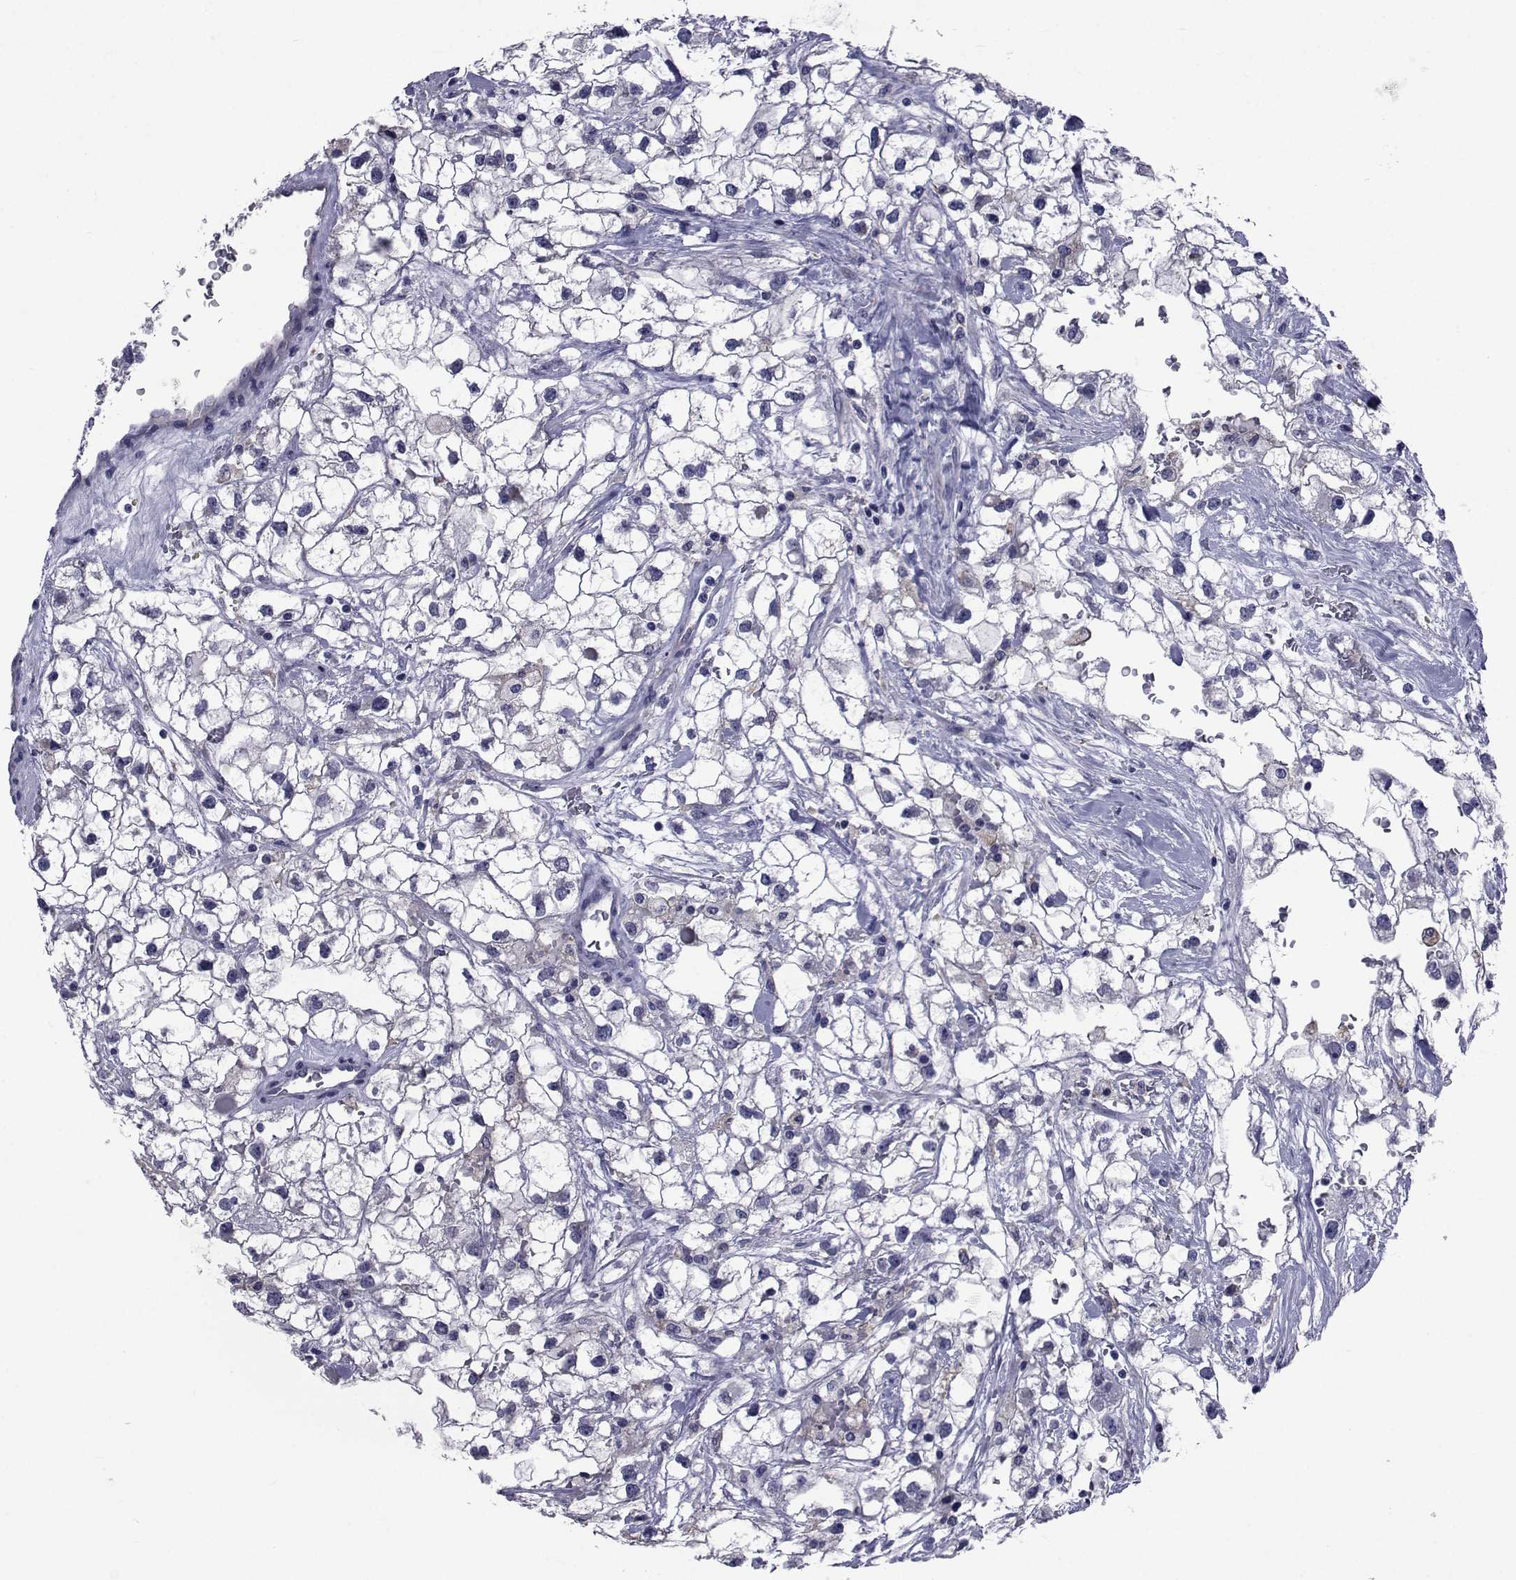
{"staining": {"intensity": "negative", "quantity": "none", "location": "none"}, "tissue": "renal cancer", "cell_type": "Tumor cells", "image_type": "cancer", "snomed": [{"axis": "morphology", "description": "Adenocarcinoma, NOS"}, {"axis": "topography", "description": "Kidney"}], "caption": "There is no significant staining in tumor cells of renal cancer (adenocarcinoma).", "gene": "SEMA5B", "patient": {"sex": "male", "age": 59}}